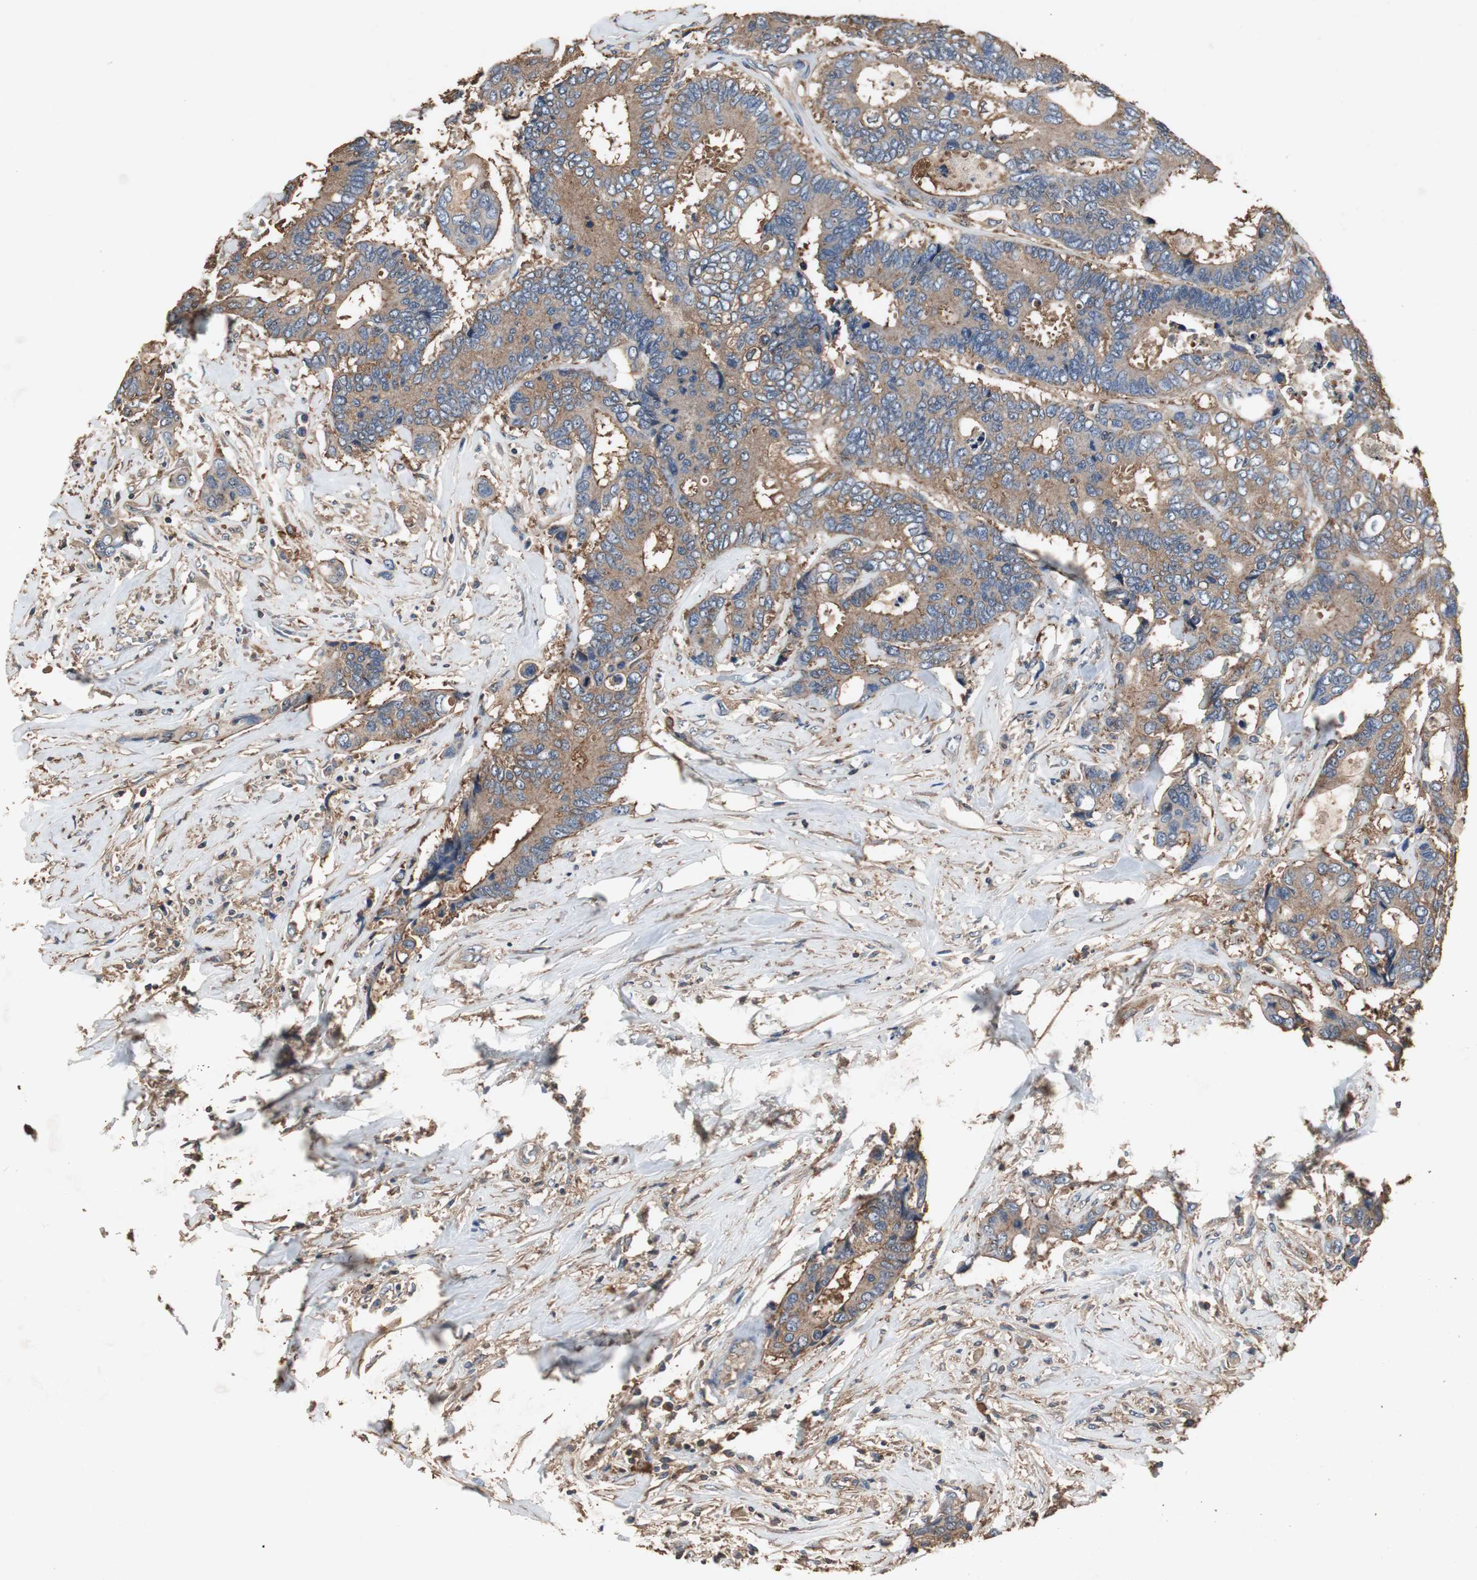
{"staining": {"intensity": "moderate", "quantity": ">75%", "location": "cytoplasmic/membranous"}, "tissue": "colorectal cancer", "cell_type": "Tumor cells", "image_type": "cancer", "snomed": [{"axis": "morphology", "description": "Adenocarcinoma, NOS"}, {"axis": "topography", "description": "Rectum"}], "caption": "Colorectal adenocarcinoma stained for a protein (brown) displays moderate cytoplasmic/membranous positive positivity in approximately >75% of tumor cells.", "gene": "TNFRSF14", "patient": {"sex": "male", "age": 55}}